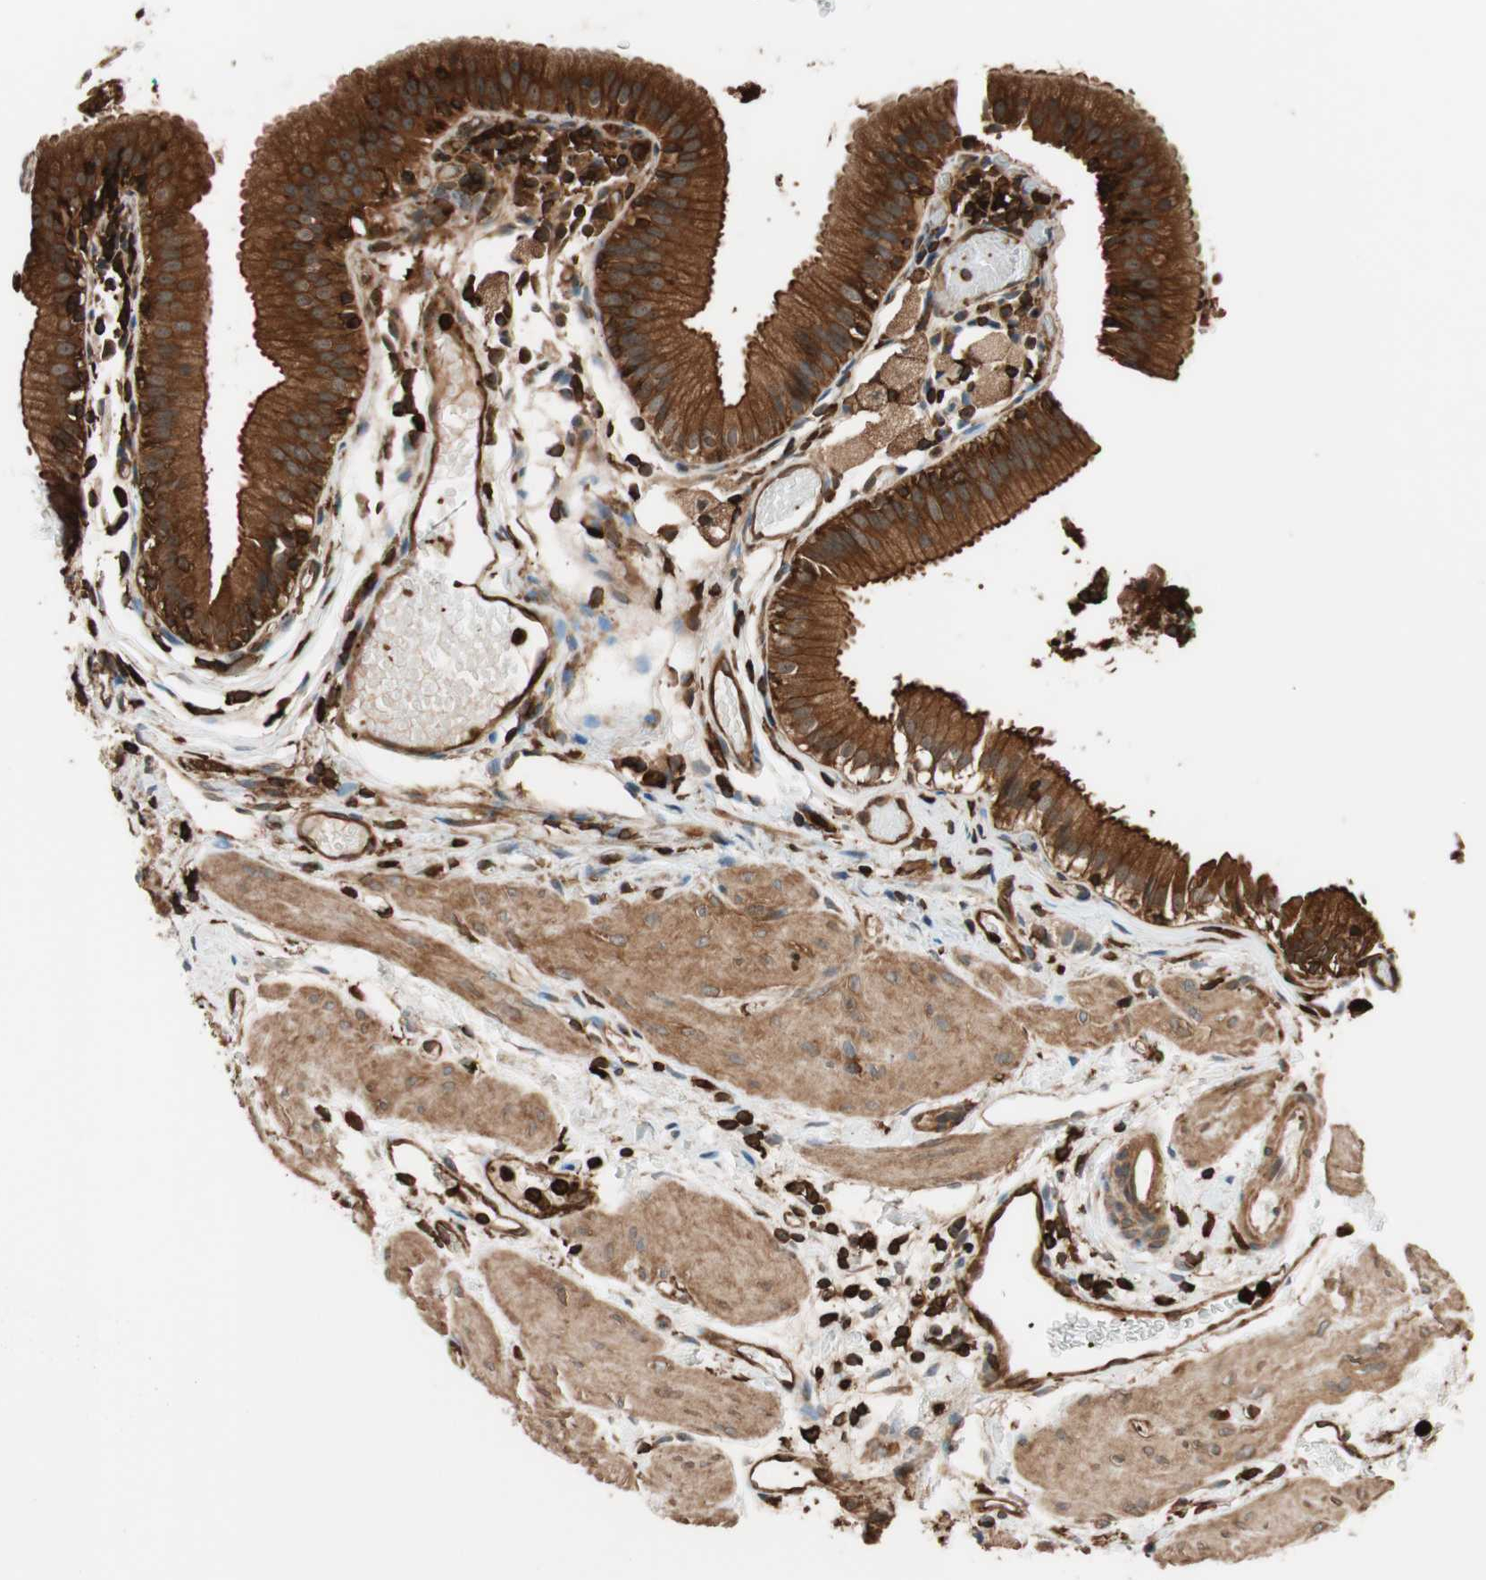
{"staining": {"intensity": "strong", "quantity": ">75%", "location": "cytoplasmic/membranous"}, "tissue": "gallbladder", "cell_type": "Glandular cells", "image_type": "normal", "snomed": [{"axis": "morphology", "description": "Normal tissue, NOS"}, {"axis": "topography", "description": "Gallbladder"}], "caption": "Immunohistochemistry (DAB) staining of benign human gallbladder shows strong cytoplasmic/membranous protein staining in about >75% of glandular cells.", "gene": "VASP", "patient": {"sex": "female", "age": 26}}